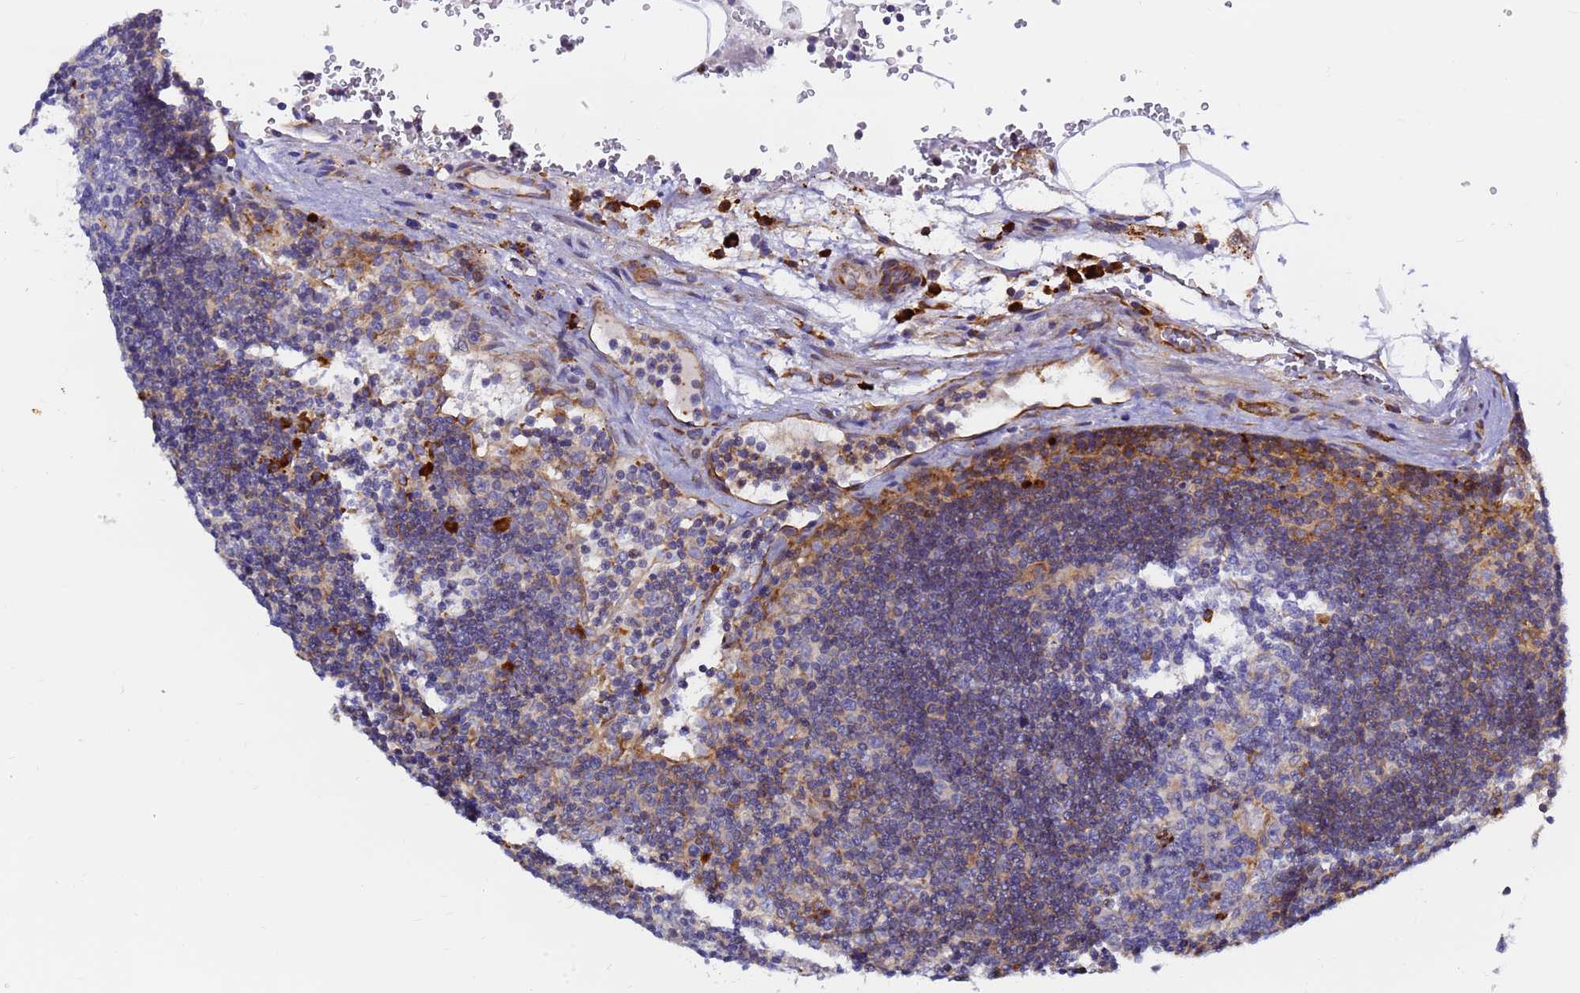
{"staining": {"intensity": "negative", "quantity": "none", "location": "none"}, "tissue": "lymph node", "cell_type": "Germinal center cells", "image_type": "normal", "snomed": [{"axis": "morphology", "description": "Normal tissue, NOS"}, {"axis": "topography", "description": "Lymph node"}], "caption": "An image of lymph node stained for a protein exhibits no brown staining in germinal center cells. (IHC, brightfield microscopy, high magnification).", "gene": "POM121C", "patient": {"sex": "male", "age": 58}}